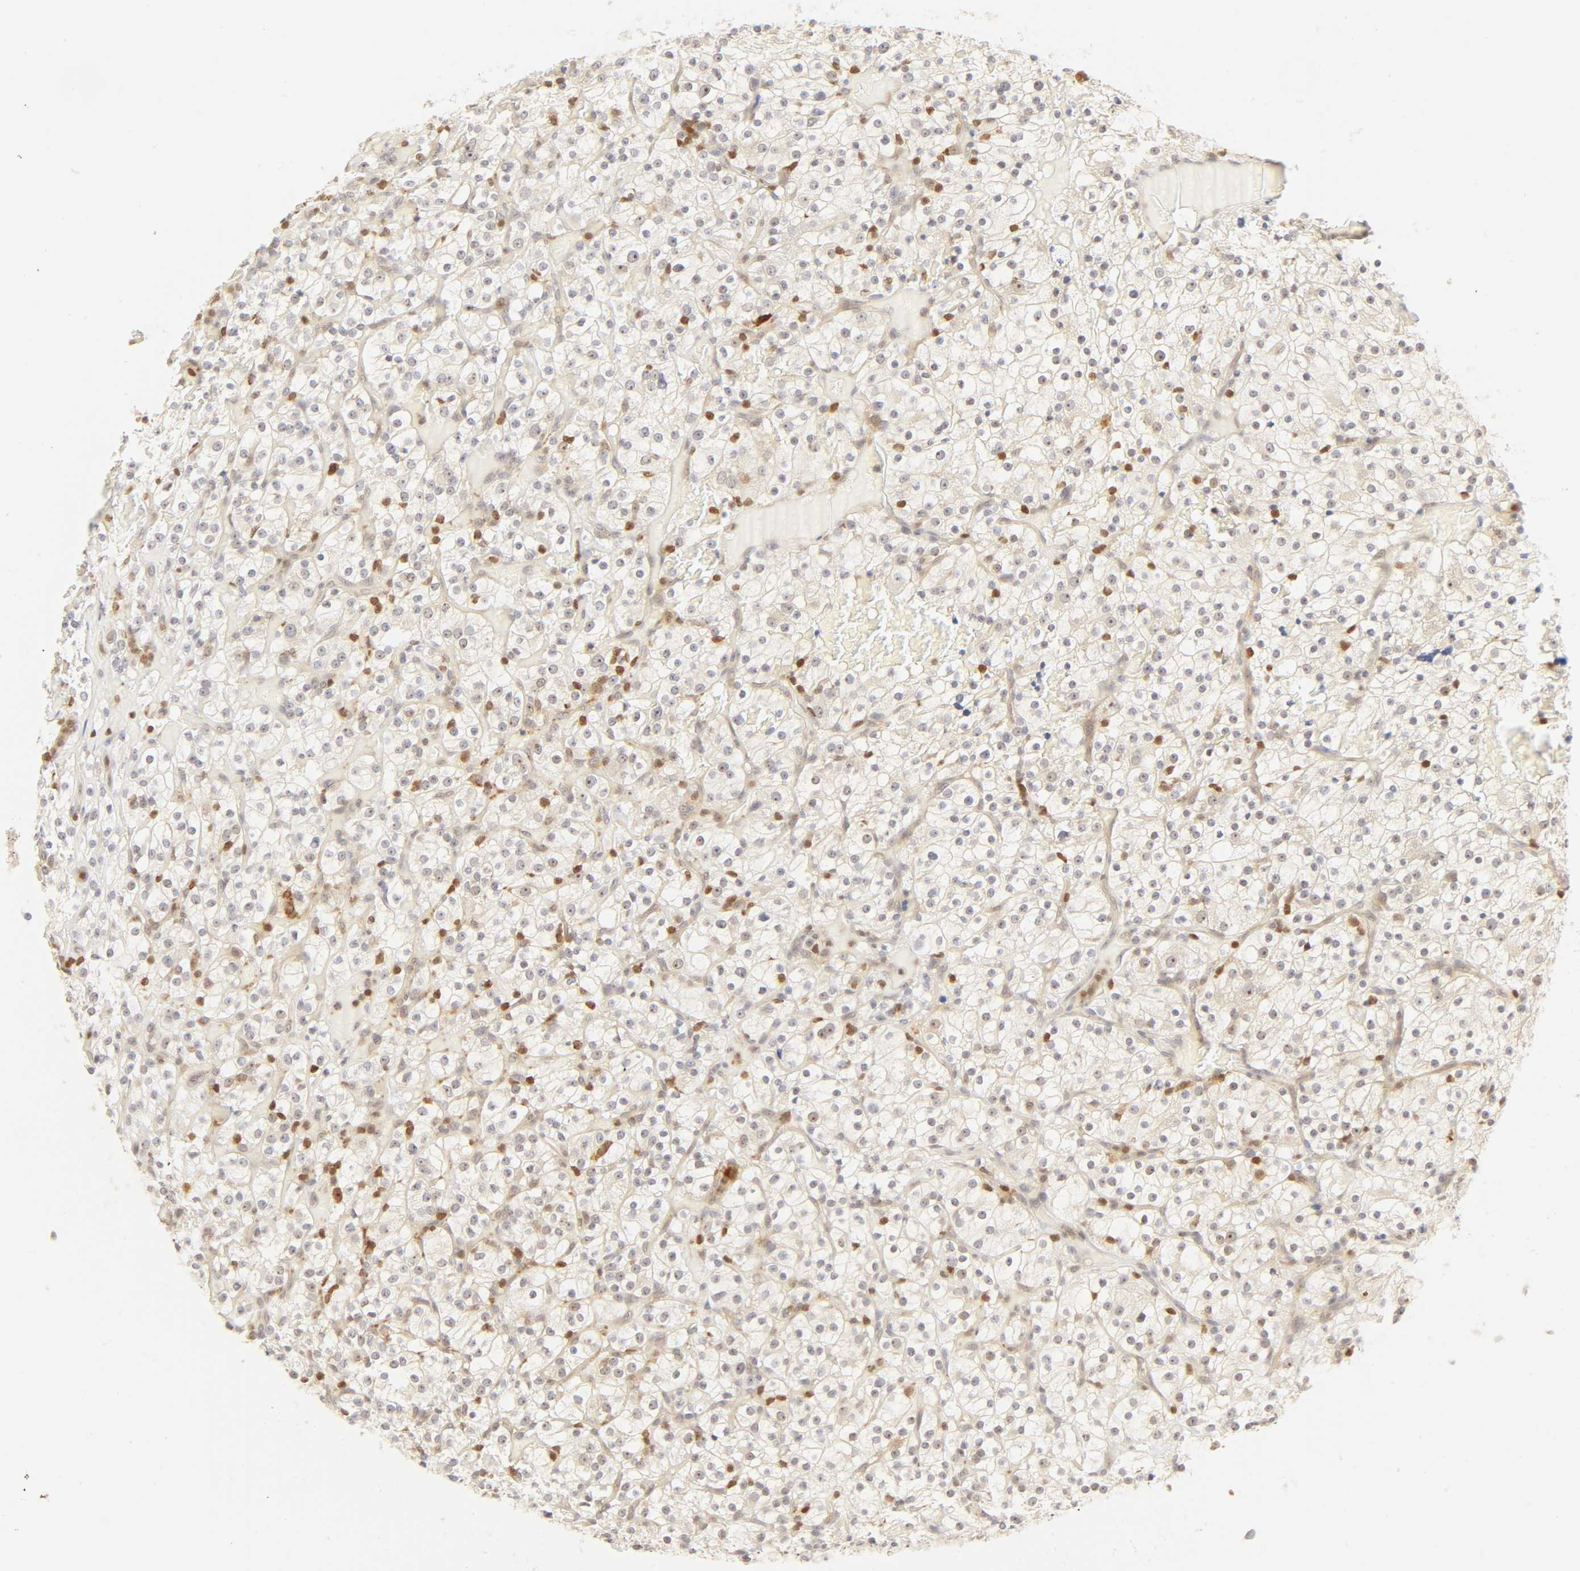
{"staining": {"intensity": "negative", "quantity": "none", "location": "none"}, "tissue": "renal cancer", "cell_type": "Tumor cells", "image_type": "cancer", "snomed": [{"axis": "morphology", "description": "Normal tissue, NOS"}, {"axis": "morphology", "description": "Adenocarcinoma, NOS"}, {"axis": "topography", "description": "Kidney"}], "caption": "A high-resolution image shows immunohistochemistry staining of adenocarcinoma (renal), which exhibits no significant staining in tumor cells.", "gene": "KIF2A", "patient": {"sex": "female", "age": 72}}